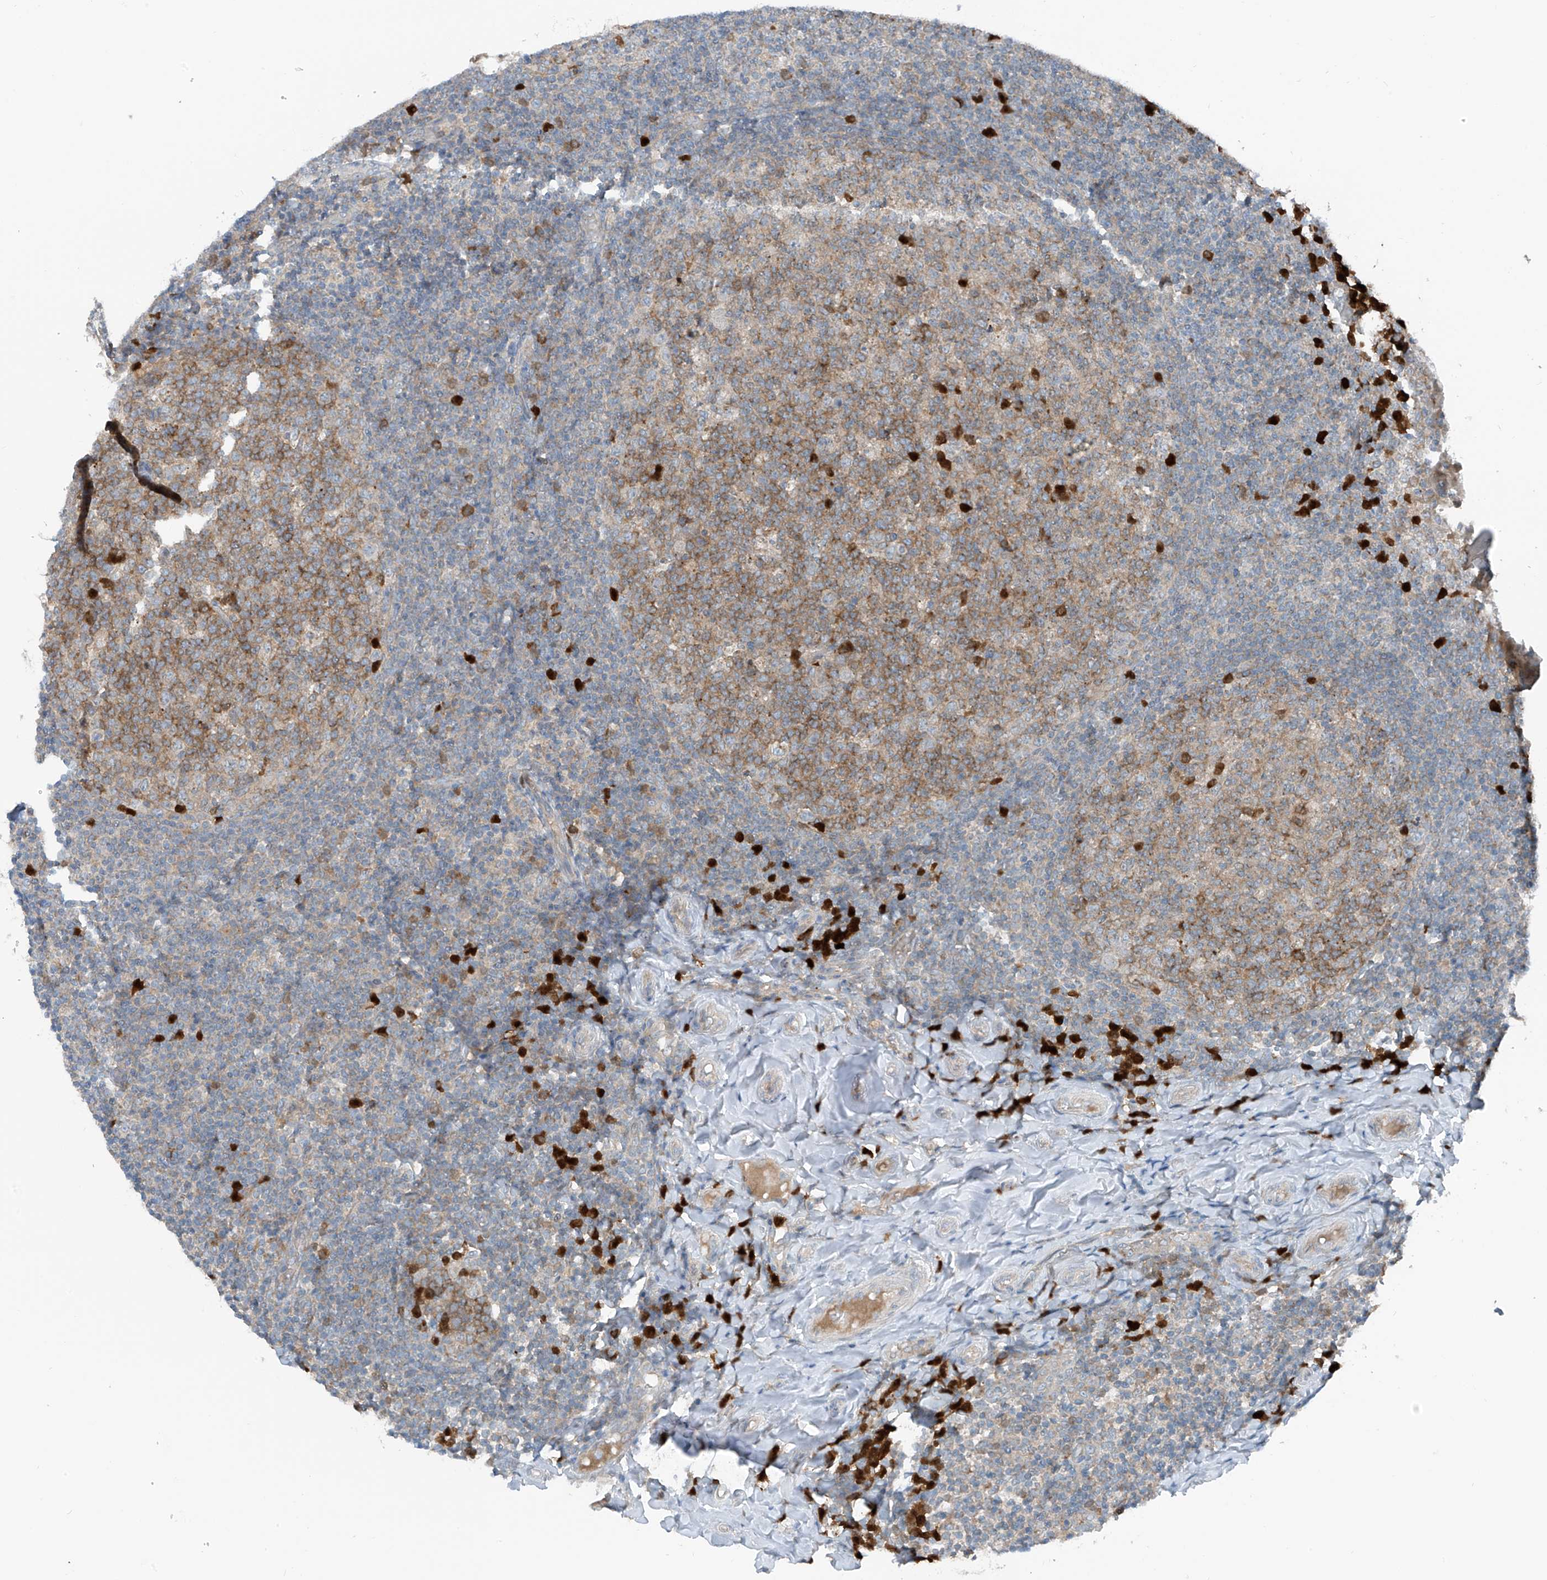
{"staining": {"intensity": "moderate", "quantity": "25%-75%", "location": "cytoplasmic/membranous"}, "tissue": "tonsil", "cell_type": "Germinal center cells", "image_type": "normal", "snomed": [{"axis": "morphology", "description": "Normal tissue, NOS"}, {"axis": "topography", "description": "Tonsil"}], "caption": "Brown immunohistochemical staining in benign human tonsil displays moderate cytoplasmic/membranous positivity in approximately 25%-75% of germinal center cells.", "gene": "SLC12A6", "patient": {"sex": "female", "age": 19}}